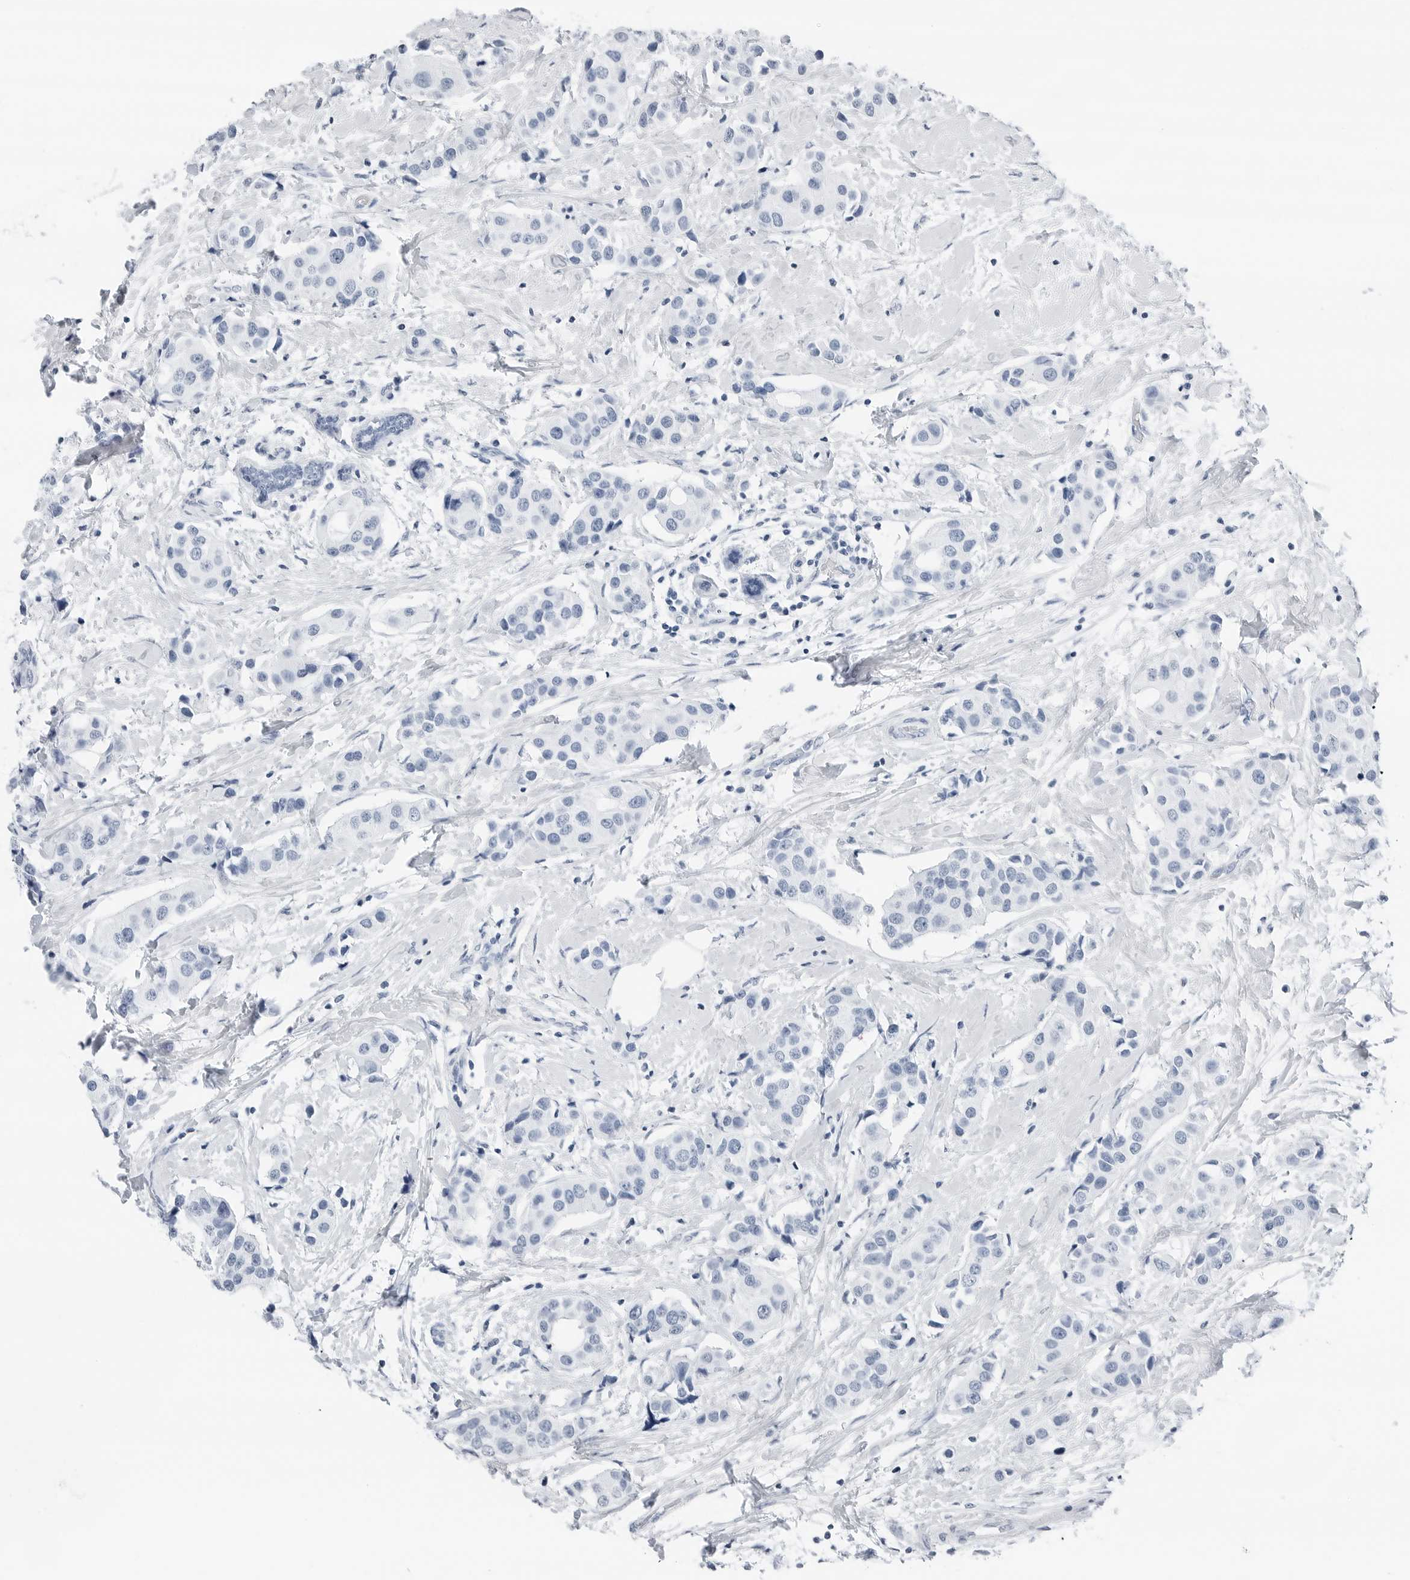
{"staining": {"intensity": "negative", "quantity": "none", "location": "none"}, "tissue": "breast cancer", "cell_type": "Tumor cells", "image_type": "cancer", "snomed": [{"axis": "morphology", "description": "Normal tissue, NOS"}, {"axis": "morphology", "description": "Duct carcinoma"}, {"axis": "topography", "description": "Breast"}], "caption": "DAB (3,3'-diaminobenzidine) immunohistochemical staining of breast cancer (infiltrating ductal carcinoma) displays no significant expression in tumor cells. (Brightfield microscopy of DAB (3,3'-diaminobenzidine) immunohistochemistry at high magnification).", "gene": "SLPI", "patient": {"sex": "female", "age": 39}}